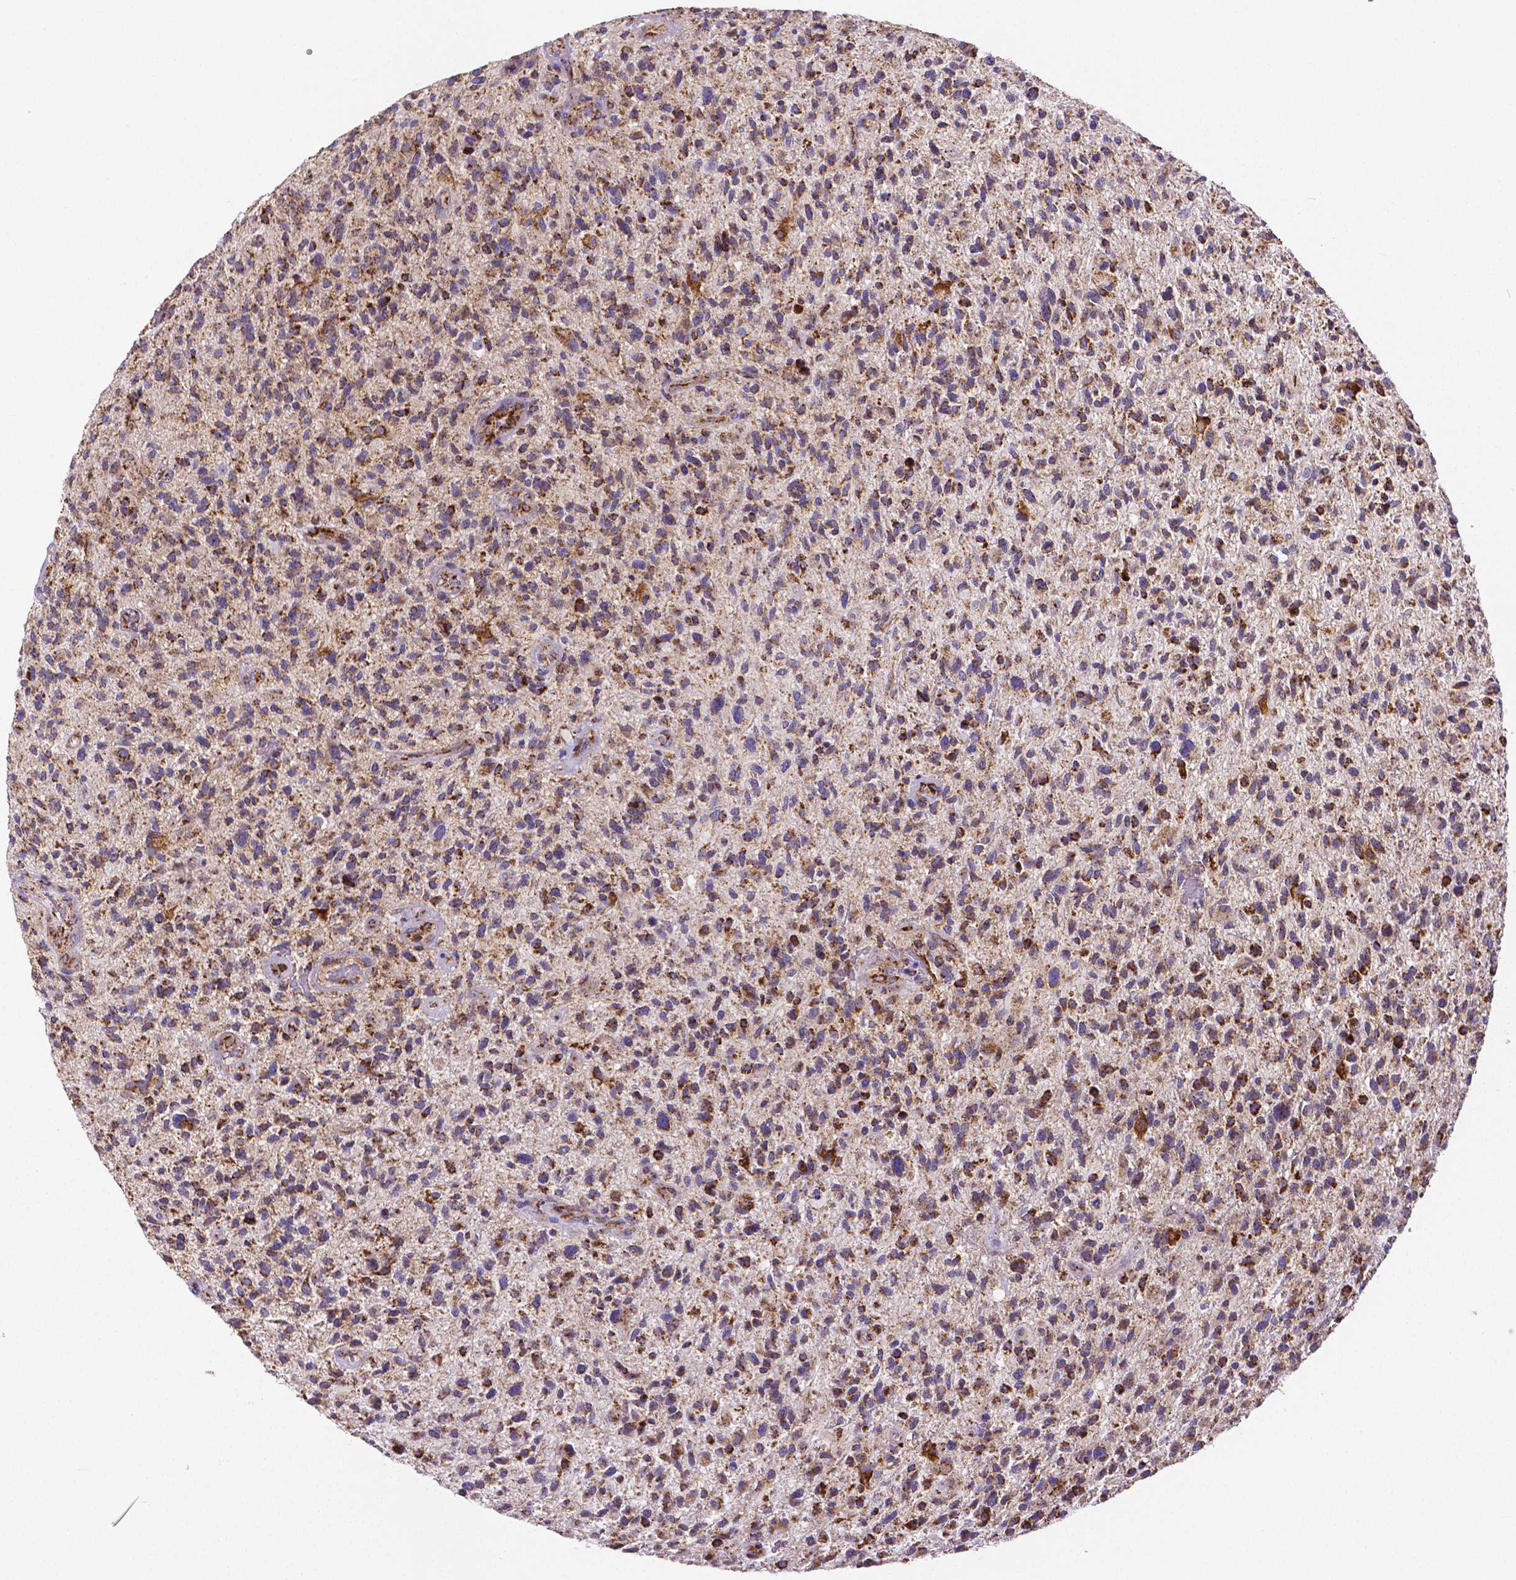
{"staining": {"intensity": "moderate", "quantity": ">75%", "location": "cytoplasmic/membranous"}, "tissue": "glioma", "cell_type": "Tumor cells", "image_type": "cancer", "snomed": [{"axis": "morphology", "description": "Glioma, malignant, High grade"}, {"axis": "topography", "description": "Brain"}], "caption": "Immunohistochemistry (IHC) of malignant glioma (high-grade) shows medium levels of moderate cytoplasmic/membranous staining in approximately >75% of tumor cells.", "gene": "MACC1", "patient": {"sex": "male", "age": 47}}